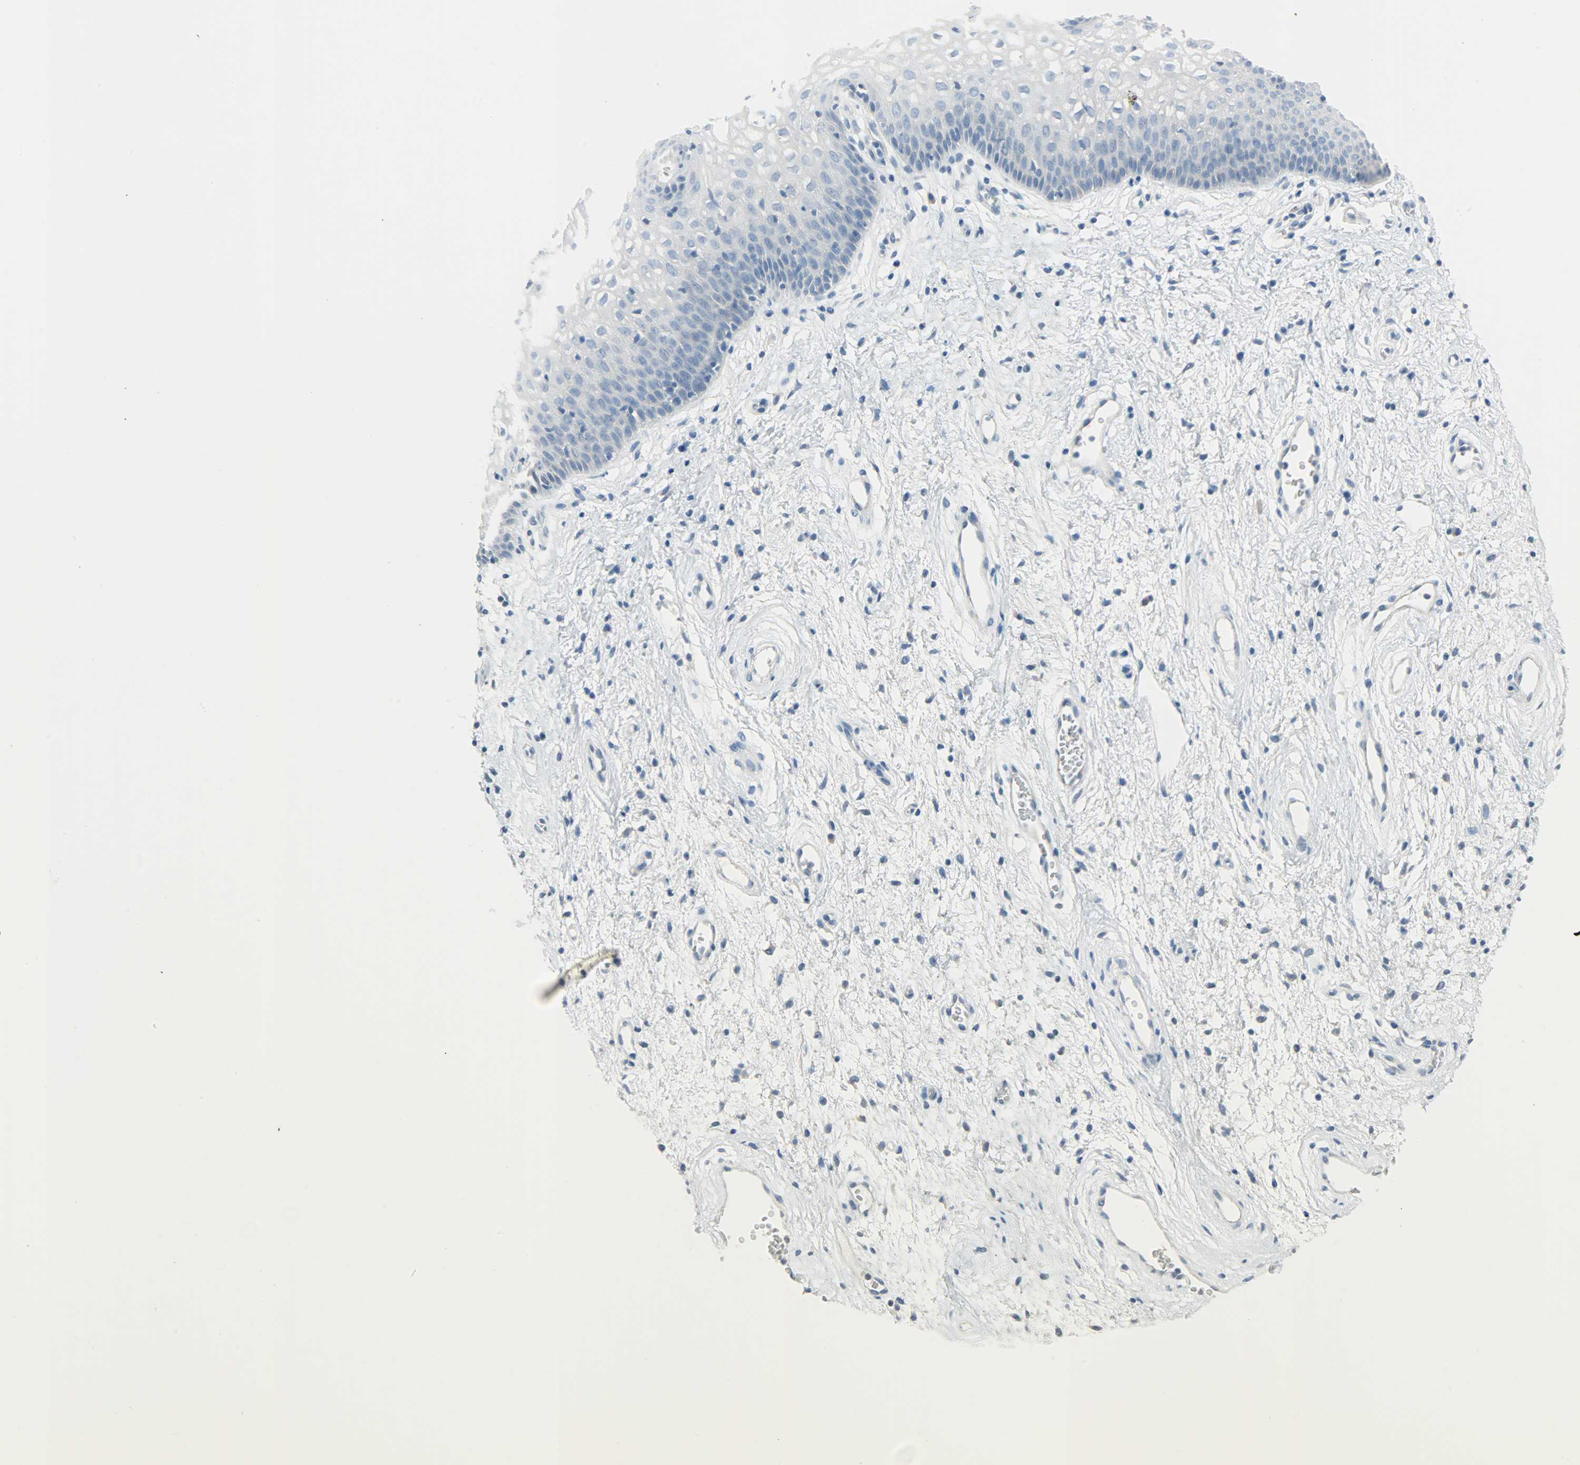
{"staining": {"intensity": "negative", "quantity": "none", "location": "none"}, "tissue": "vagina", "cell_type": "Squamous epithelial cells", "image_type": "normal", "snomed": [{"axis": "morphology", "description": "Normal tissue, NOS"}, {"axis": "topography", "description": "Vagina"}], "caption": "Vagina stained for a protein using immunohistochemistry demonstrates no staining squamous epithelial cells.", "gene": "PROM1", "patient": {"sex": "female", "age": 34}}